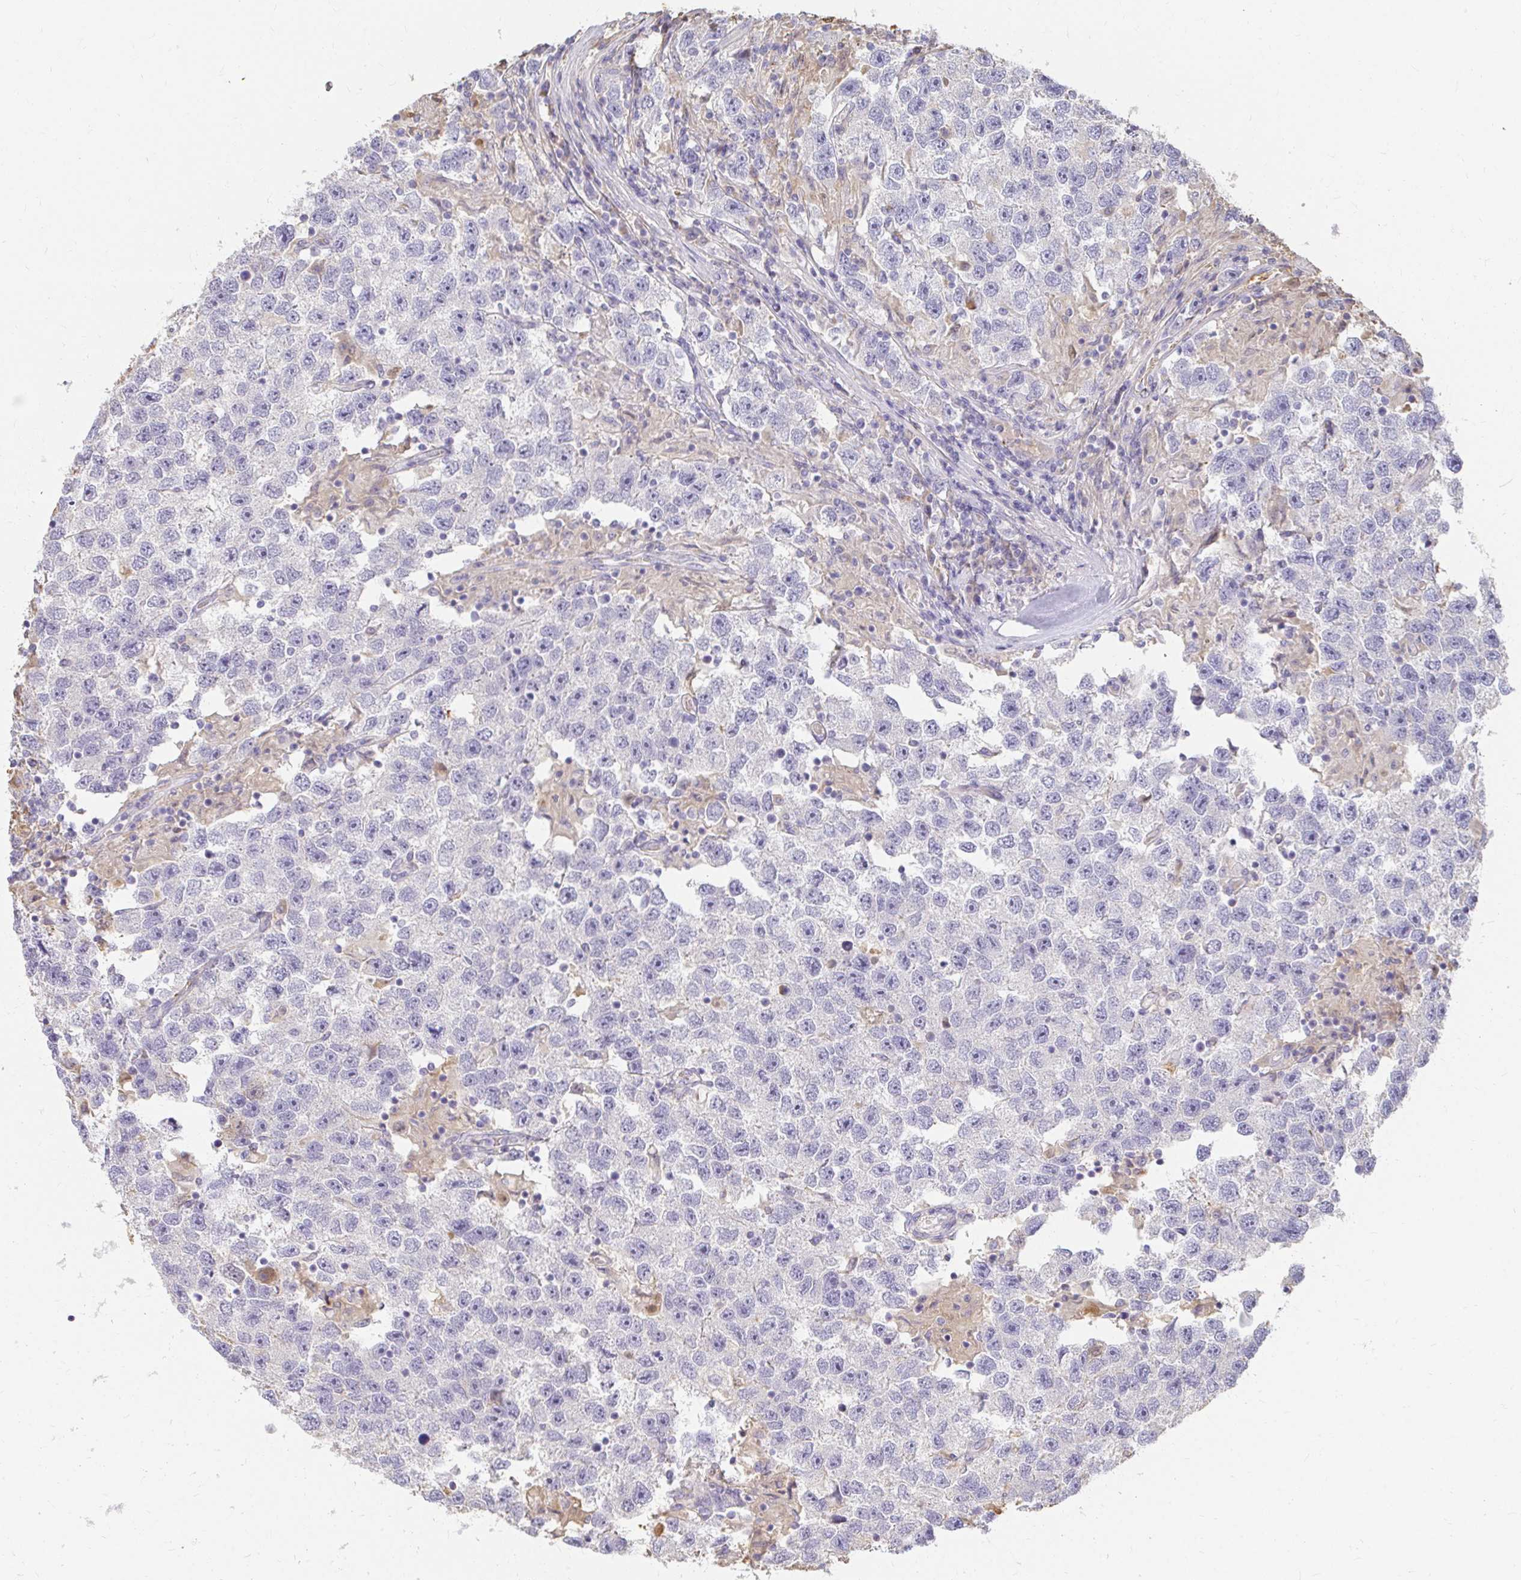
{"staining": {"intensity": "negative", "quantity": "none", "location": "none"}, "tissue": "testis cancer", "cell_type": "Tumor cells", "image_type": "cancer", "snomed": [{"axis": "morphology", "description": "Seminoma, NOS"}, {"axis": "topography", "description": "Testis"}], "caption": "Tumor cells show no significant expression in seminoma (testis).", "gene": "LOXL4", "patient": {"sex": "male", "age": 26}}